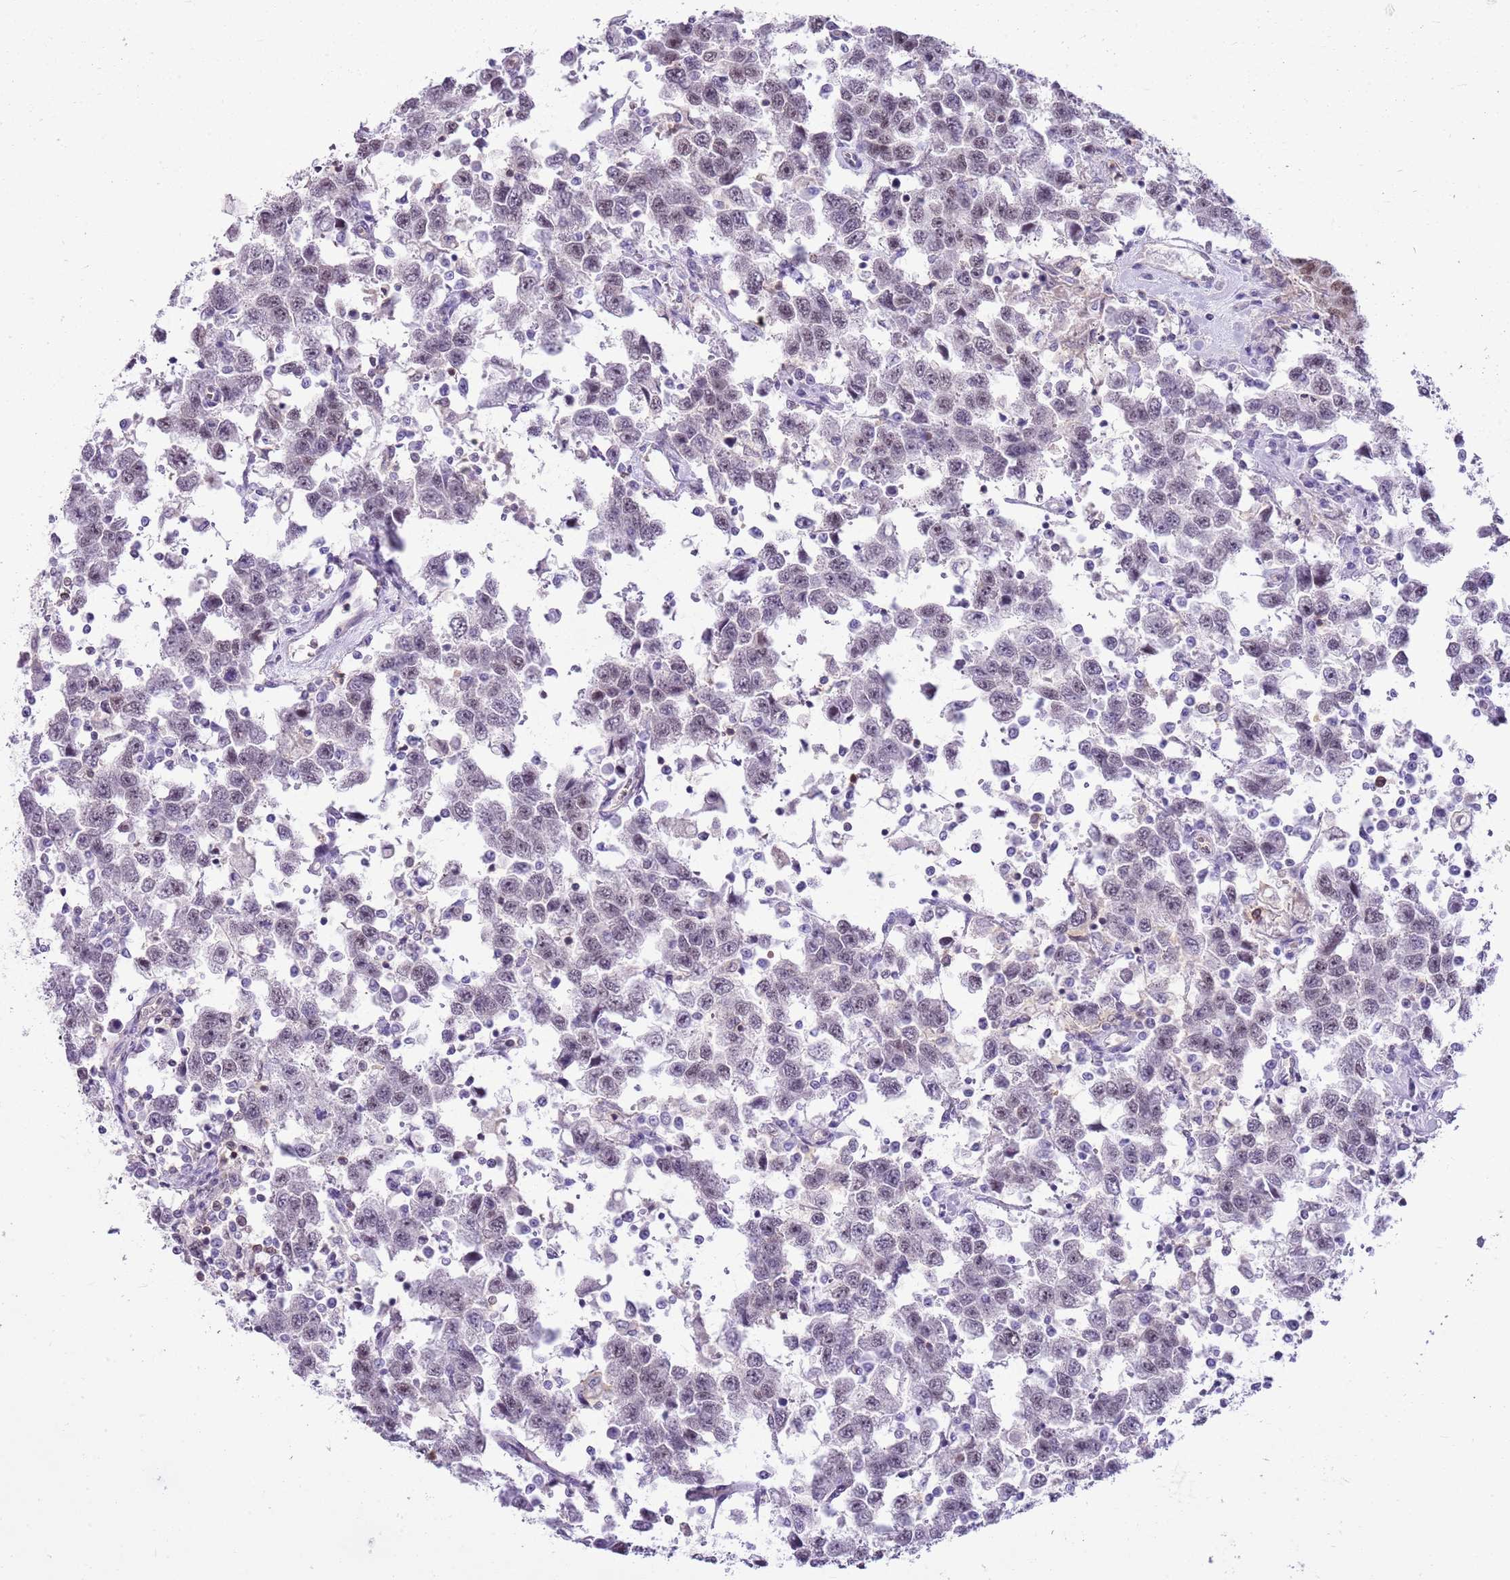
{"staining": {"intensity": "negative", "quantity": "none", "location": "none"}, "tissue": "testis cancer", "cell_type": "Tumor cells", "image_type": "cancer", "snomed": [{"axis": "morphology", "description": "Seminoma, NOS"}, {"axis": "topography", "description": "Testis"}], "caption": "Immunohistochemical staining of testis seminoma reveals no significant positivity in tumor cells.", "gene": "DHX32", "patient": {"sex": "male", "age": 41}}